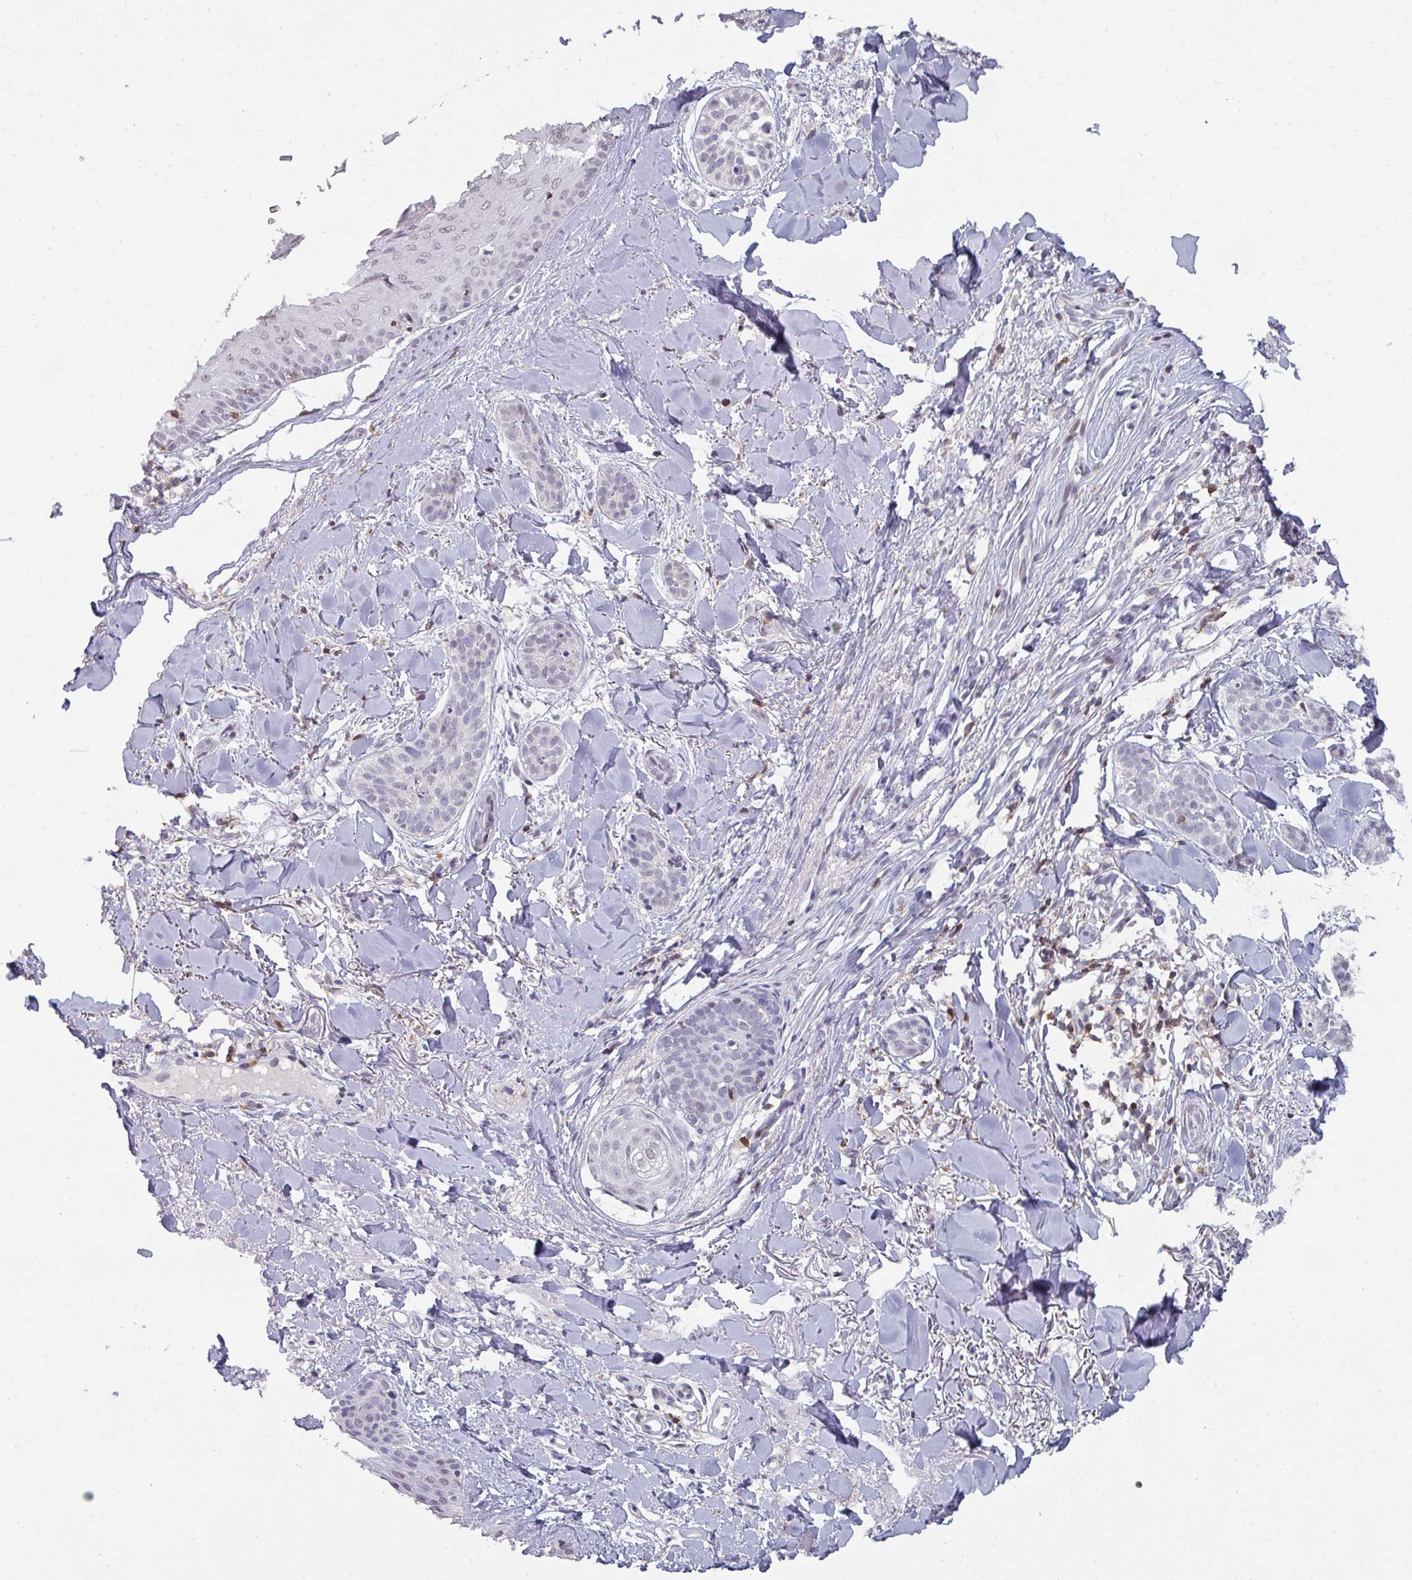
{"staining": {"intensity": "negative", "quantity": "none", "location": "none"}, "tissue": "skin cancer", "cell_type": "Tumor cells", "image_type": "cancer", "snomed": [{"axis": "morphology", "description": "Basal cell carcinoma"}, {"axis": "topography", "description": "Skin"}], "caption": "Tumor cells show no significant positivity in basal cell carcinoma (skin).", "gene": "RASAL3", "patient": {"sex": "male", "age": 52}}